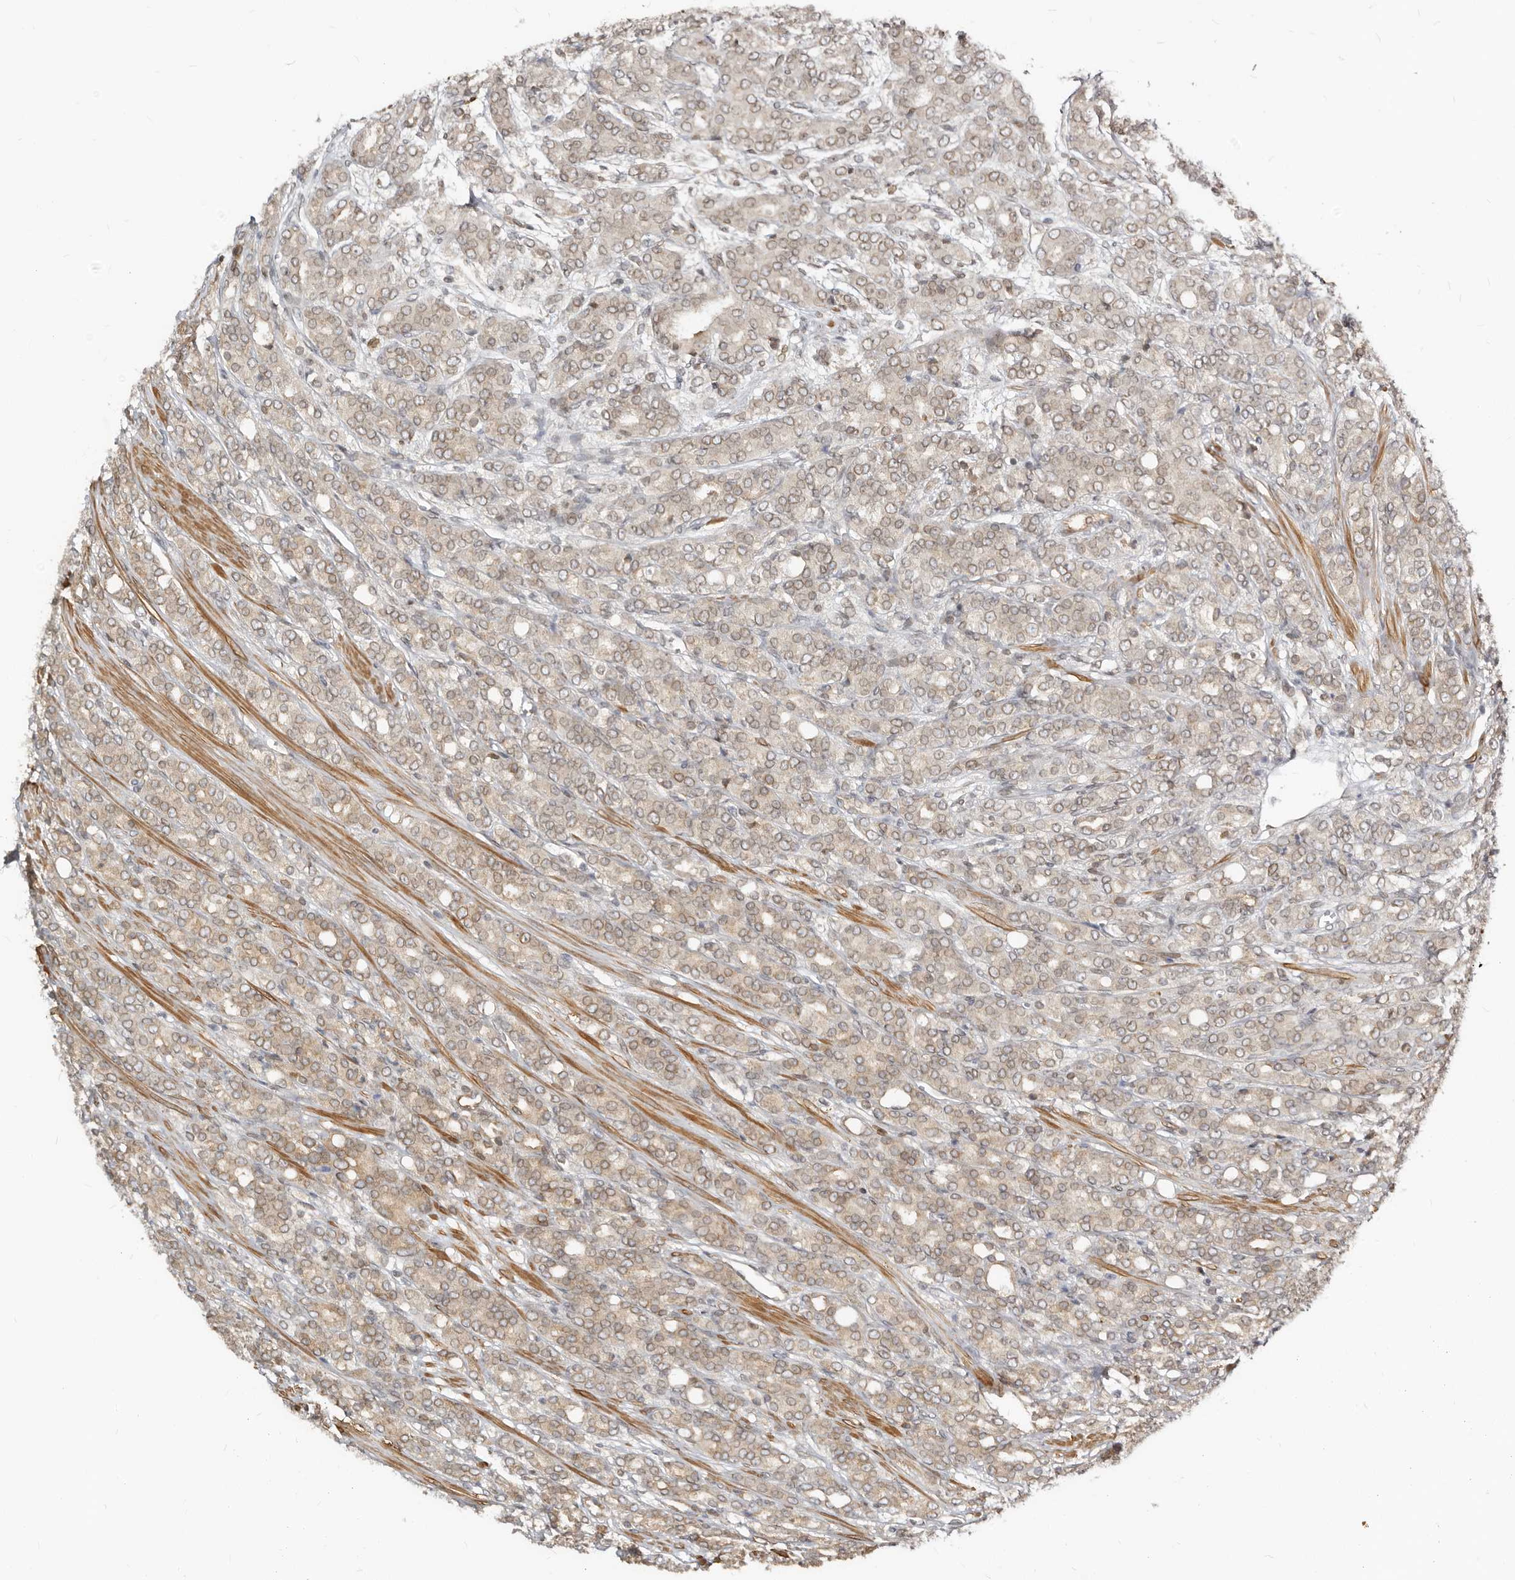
{"staining": {"intensity": "weak", "quantity": ">75%", "location": "cytoplasmic/membranous,nuclear"}, "tissue": "prostate cancer", "cell_type": "Tumor cells", "image_type": "cancer", "snomed": [{"axis": "morphology", "description": "Adenocarcinoma, High grade"}, {"axis": "topography", "description": "Prostate"}], "caption": "Immunohistochemistry (IHC) micrograph of prostate cancer stained for a protein (brown), which demonstrates low levels of weak cytoplasmic/membranous and nuclear positivity in about >75% of tumor cells.", "gene": "NUP153", "patient": {"sex": "male", "age": 62}}